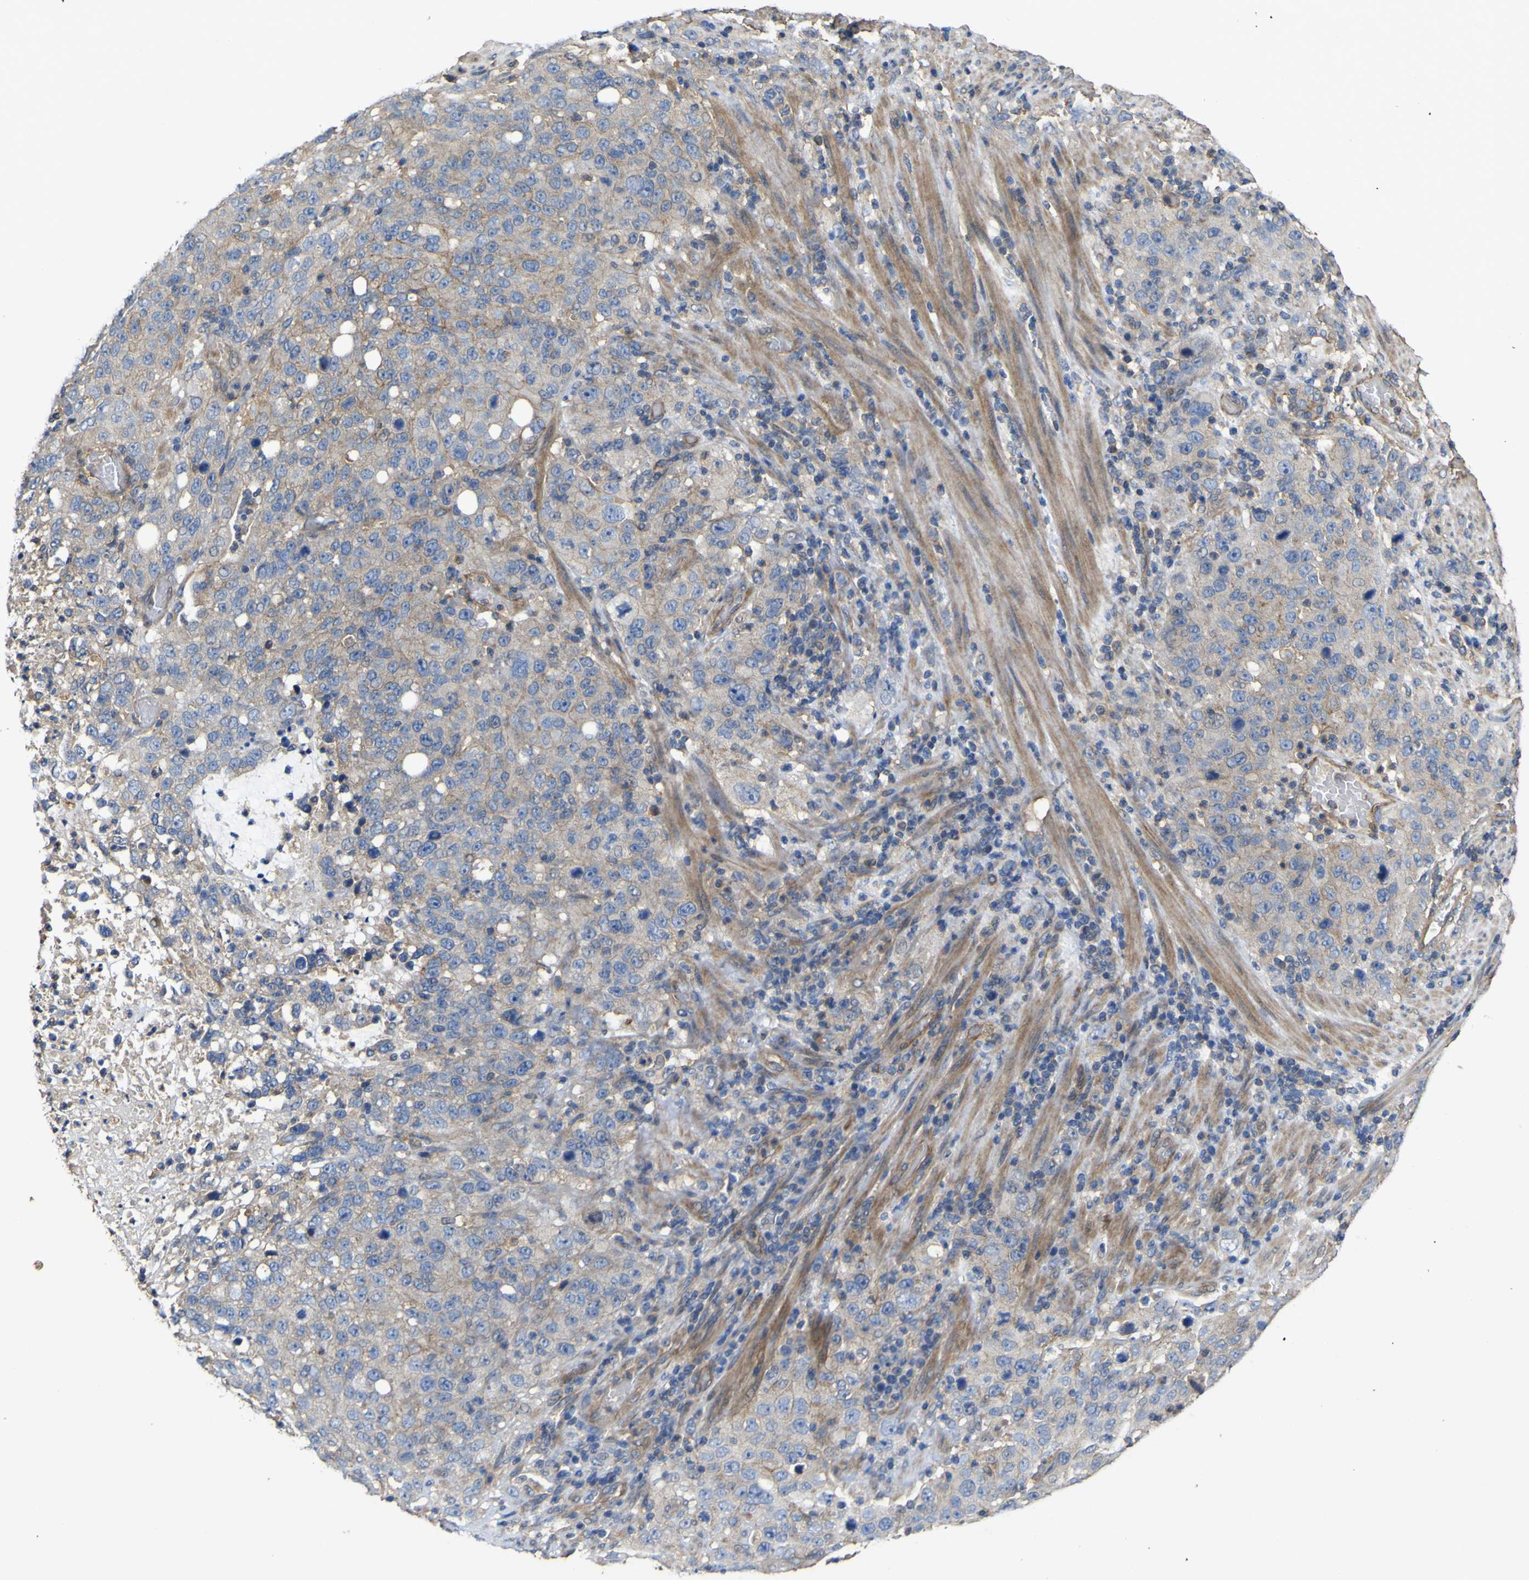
{"staining": {"intensity": "weak", "quantity": ">75%", "location": "cytoplasmic/membranous"}, "tissue": "stomach cancer", "cell_type": "Tumor cells", "image_type": "cancer", "snomed": [{"axis": "morphology", "description": "Normal tissue, NOS"}, {"axis": "morphology", "description": "Adenocarcinoma, NOS"}, {"axis": "topography", "description": "Stomach"}], "caption": "This photomicrograph demonstrates immunohistochemistry staining of human stomach cancer, with low weak cytoplasmic/membranous expression in approximately >75% of tumor cells.", "gene": "TNFSF15", "patient": {"sex": "male", "age": 48}}